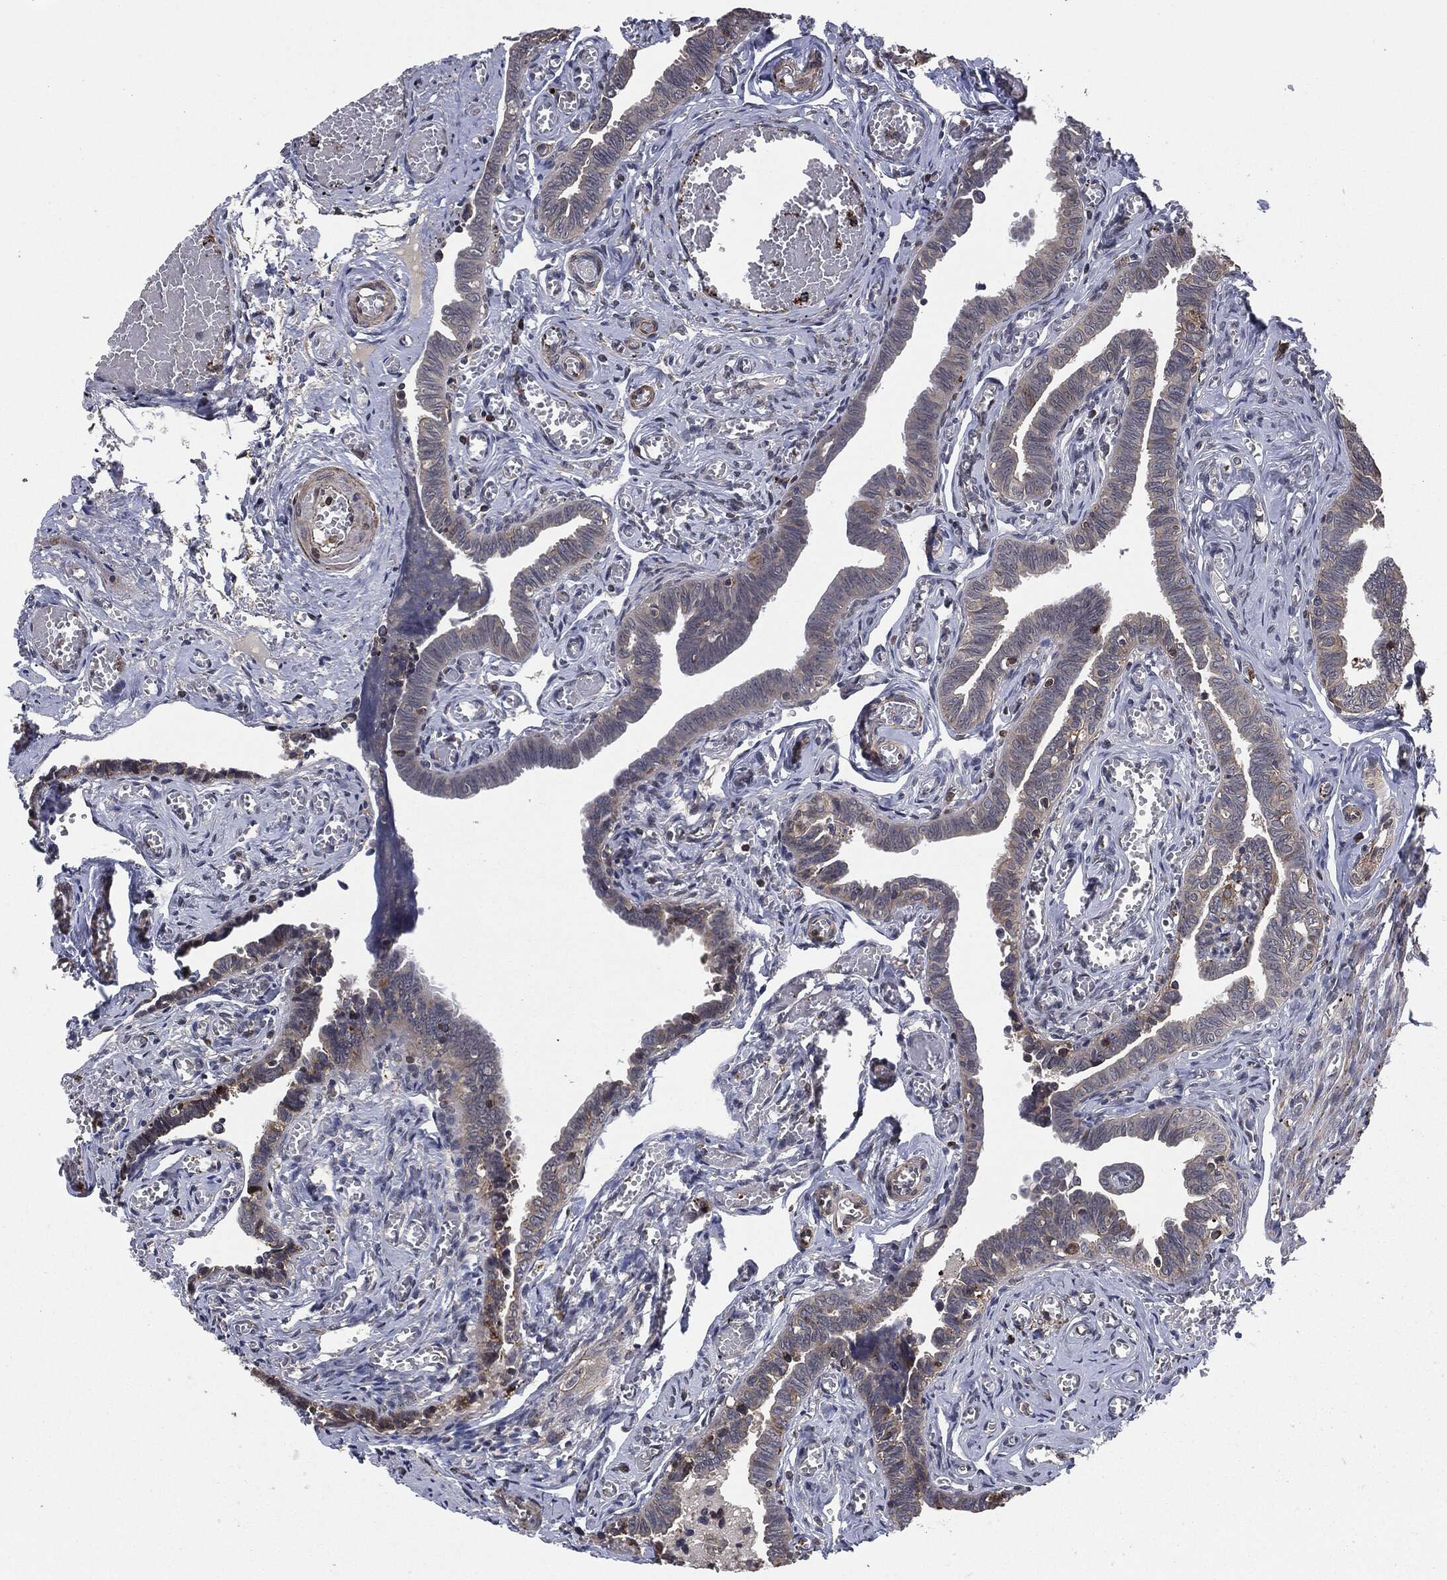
{"staining": {"intensity": "moderate", "quantity": "<25%", "location": "cytoplasmic/membranous"}, "tissue": "fallopian tube", "cell_type": "Glandular cells", "image_type": "normal", "snomed": [{"axis": "morphology", "description": "Normal tissue, NOS"}, {"axis": "topography", "description": "Vascular tissue"}, {"axis": "topography", "description": "Fallopian tube"}], "caption": "Immunohistochemistry (IHC) of unremarkable human fallopian tube reveals low levels of moderate cytoplasmic/membranous staining in about <25% of glandular cells.", "gene": "UBR1", "patient": {"sex": "female", "age": 67}}